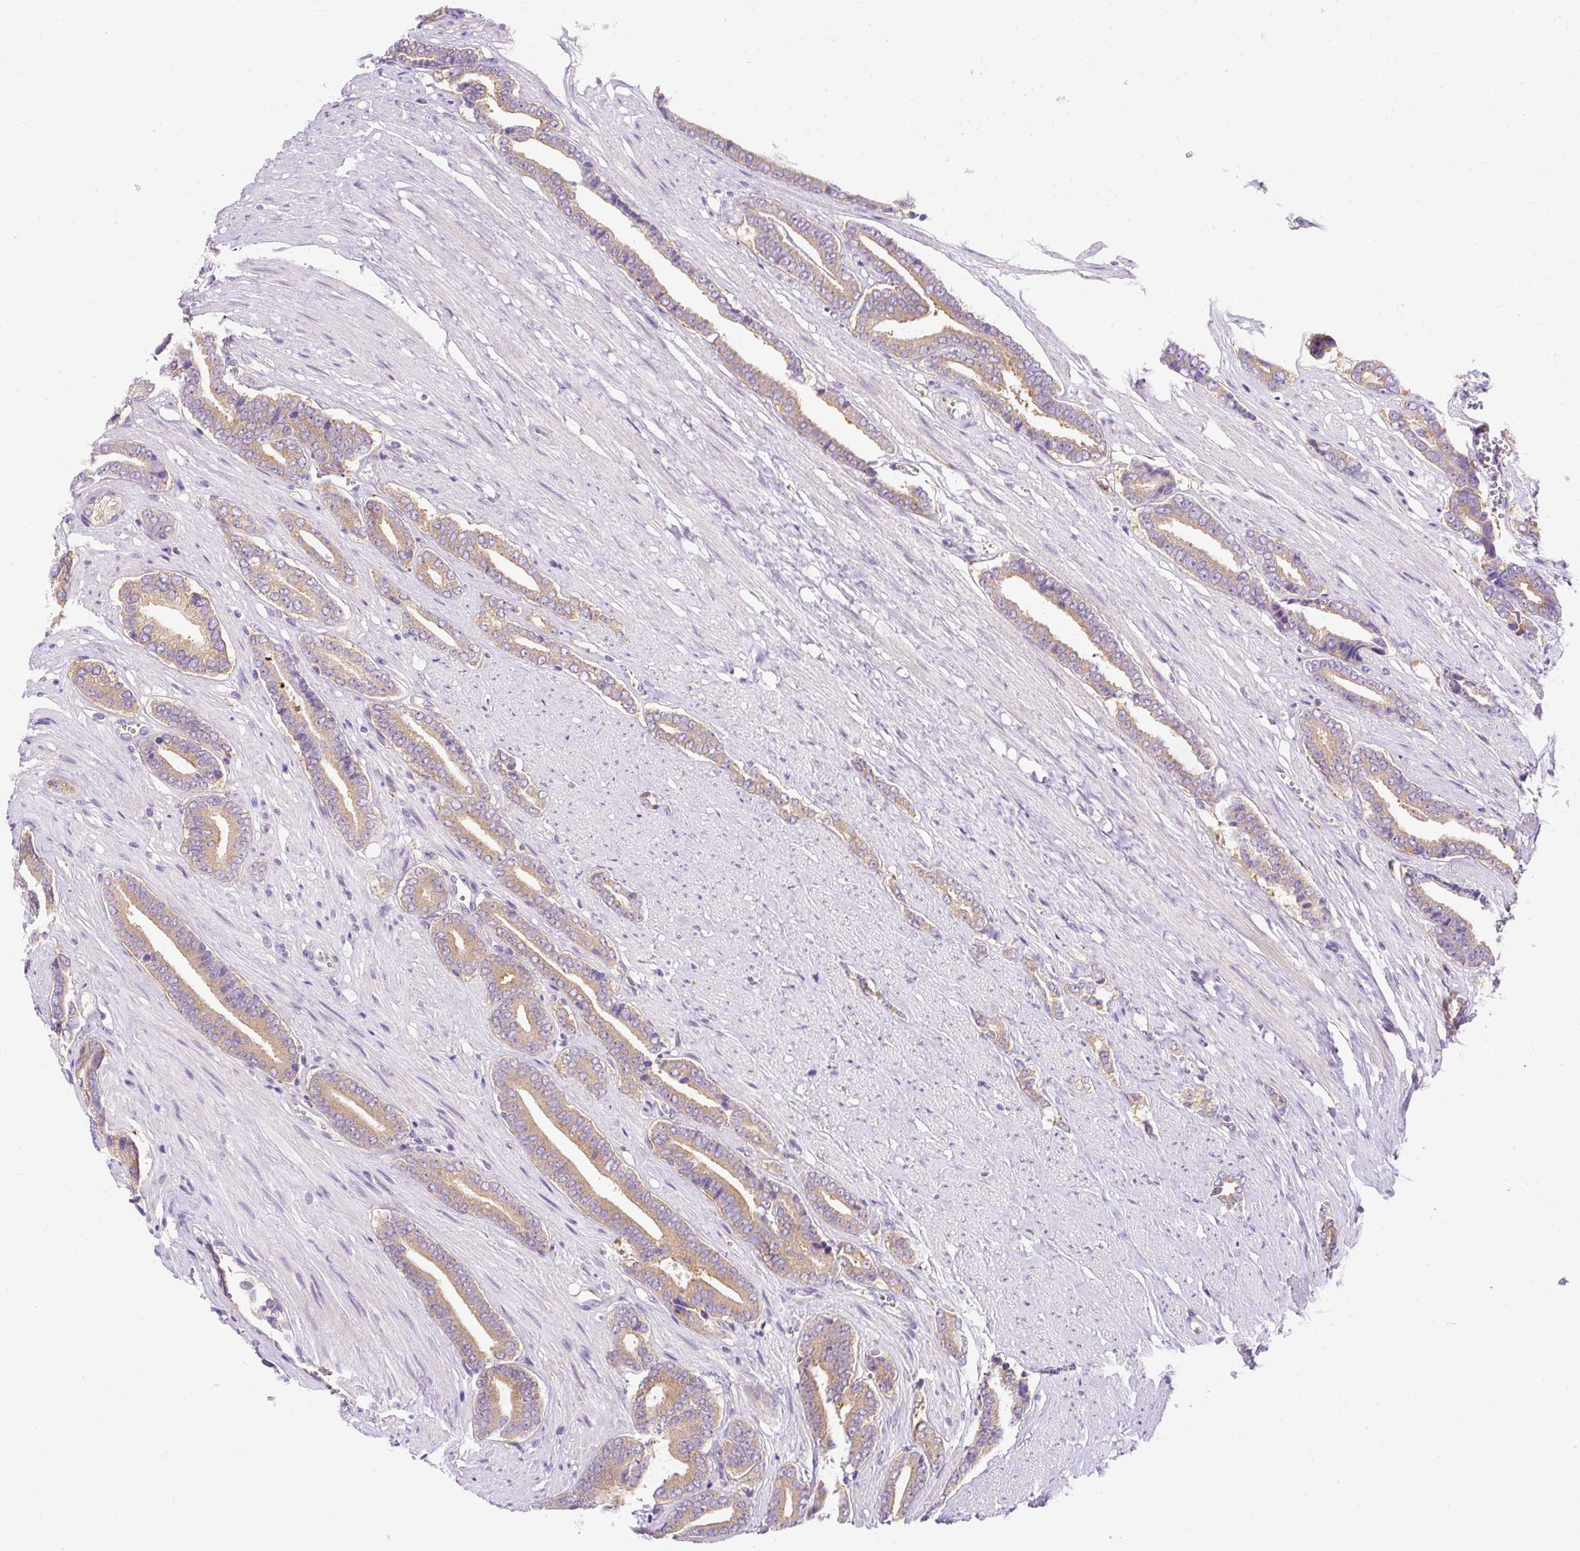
{"staining": {"intensity": "moderate", "quantity": ">75%", "location": "cytoplasmic/membranous"}, "tissue": "prostate cancer", "cell_type": "Tumor cells", "image_type": "cancer", "snomed": [{"axis": "morphology", "description": "Adenocarcinoma, NOS"}, {"axis": "topography", "description": "Prostate and seminal vesicle, NOS"}], "caption": "An image showing moderate cytoplasmic/membranous expression in about >75% of tumor cells in adenocarcinoma (prostate), as visualized by brown immunohistochemical staining.", "gene": "OR4K15", "patient": {"sex": "male", "age": 76}}